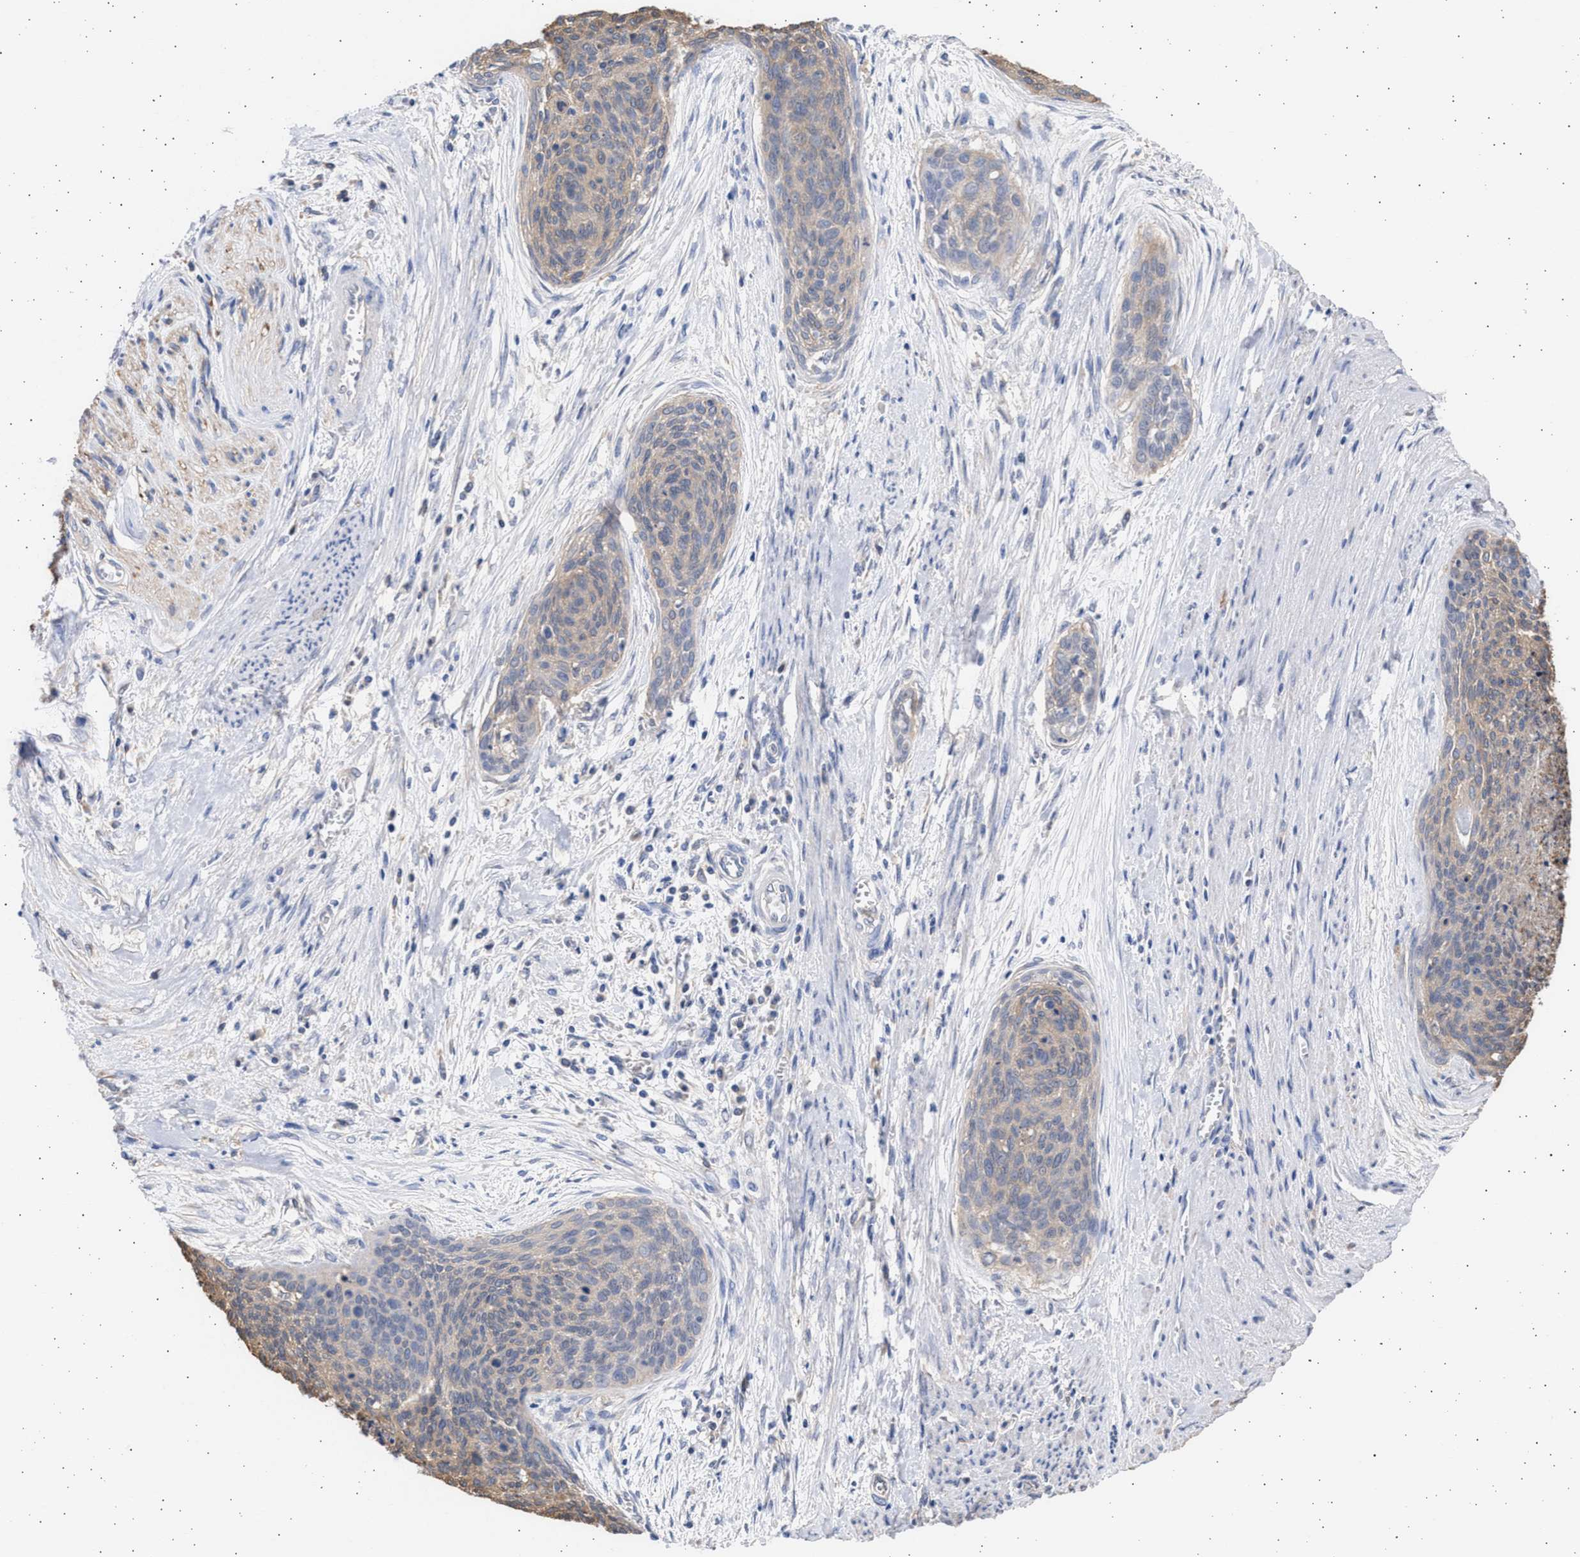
{"staining": {"intensity": "weak", "quantity": "<25%", "location": "cytoplasmic/membranous"}, "tissue": "cervical cancer", "cell_type": "Tumor cells", "image_type": "cancer", "snomed": [{"axis": "morphology", "description": "Squamous cell carcinoma, NOS"}, {"axis": "topography", "description": "Cervix"}], "caption": "DAB immunohistochemical staining of human cervical squamous cell carcinoma exhibits no significant positivity in tumor cells. (IHC, brightfield microscopy, high magnification).", "gene": "ALDOC", "patient": {"sex": "female", "age": 55}}